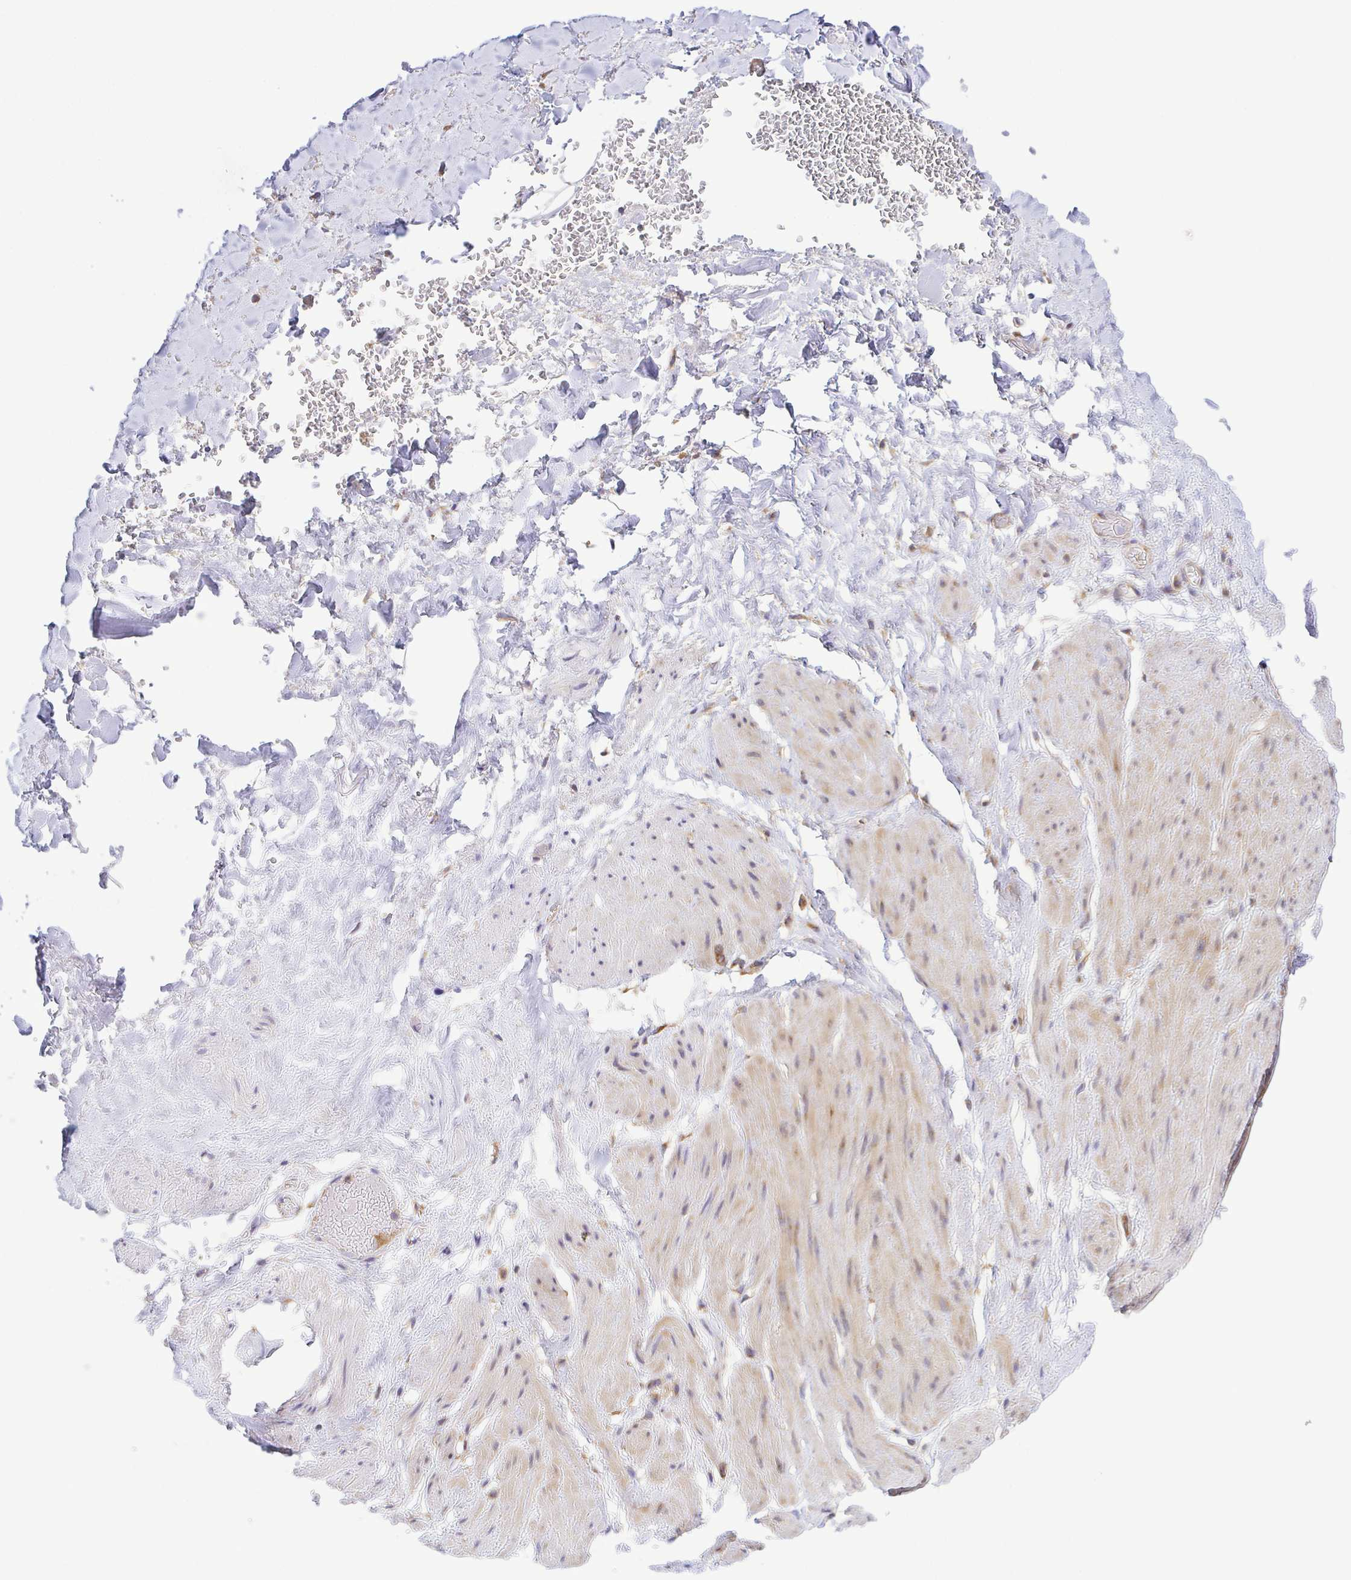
{"staining": {"intensity": "weak", "quantity": "<25%", "location": "cytoplasmic/membranous"}, "tissue": "adipose tissue", "cell_type": "Adipocytes", "image_type": "normal", "snomed": [{"axis": "morphology", "description": "Normal tissue, NOS"}, {"axis": "topography", "description": "Vagina"}, {"axis": "topography", "description": "Peripheral nerve tissue"}], "caption": "This is an IHC image of normal adipose tissue. There is no staining in adipocytes.", "gene": "KIF5B", "patient": {"sex": "female", "age": 71}}